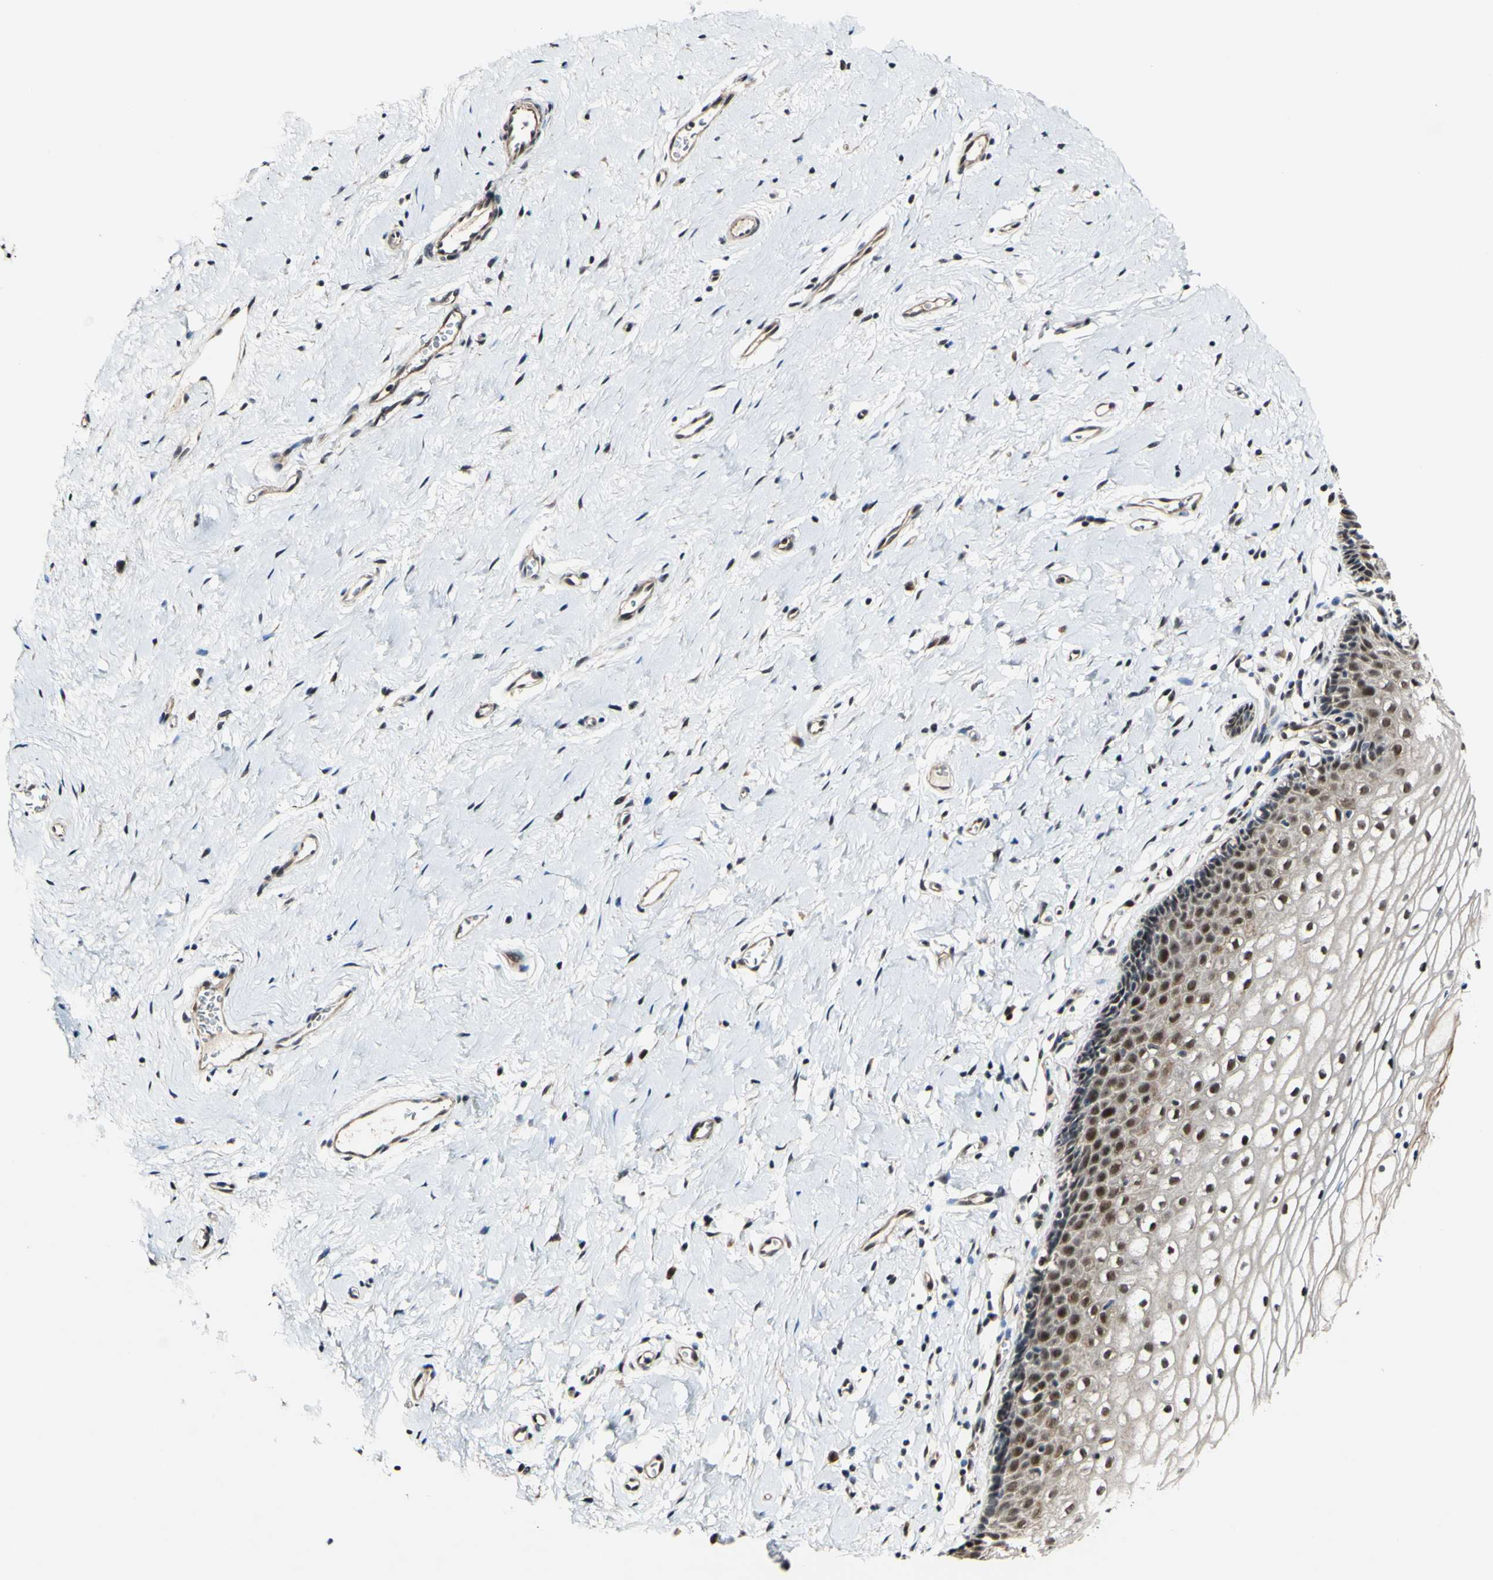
{"staining": {"intensity": "moderate", "quantity": ">75%", "location": "nuclear"}, "tissue": "vagina", "cell_type": "Squamous epithelial cells", "image_type": "normal", "snomed": [{"axis": "morphology", "description": "Normal tissue, NOS"}, {"axis": "topography", "description": "Soft tissue"}, {"axis": "topography", "description": "Vagina"}], "caption": "The histopathology image reveals staining of benign vagina, revealing moderate nuclear protein positivity (brown color) within squamous epithelial cells.", "gene": "POLR2F", "patient": {"sex": "female", "age": 61}}